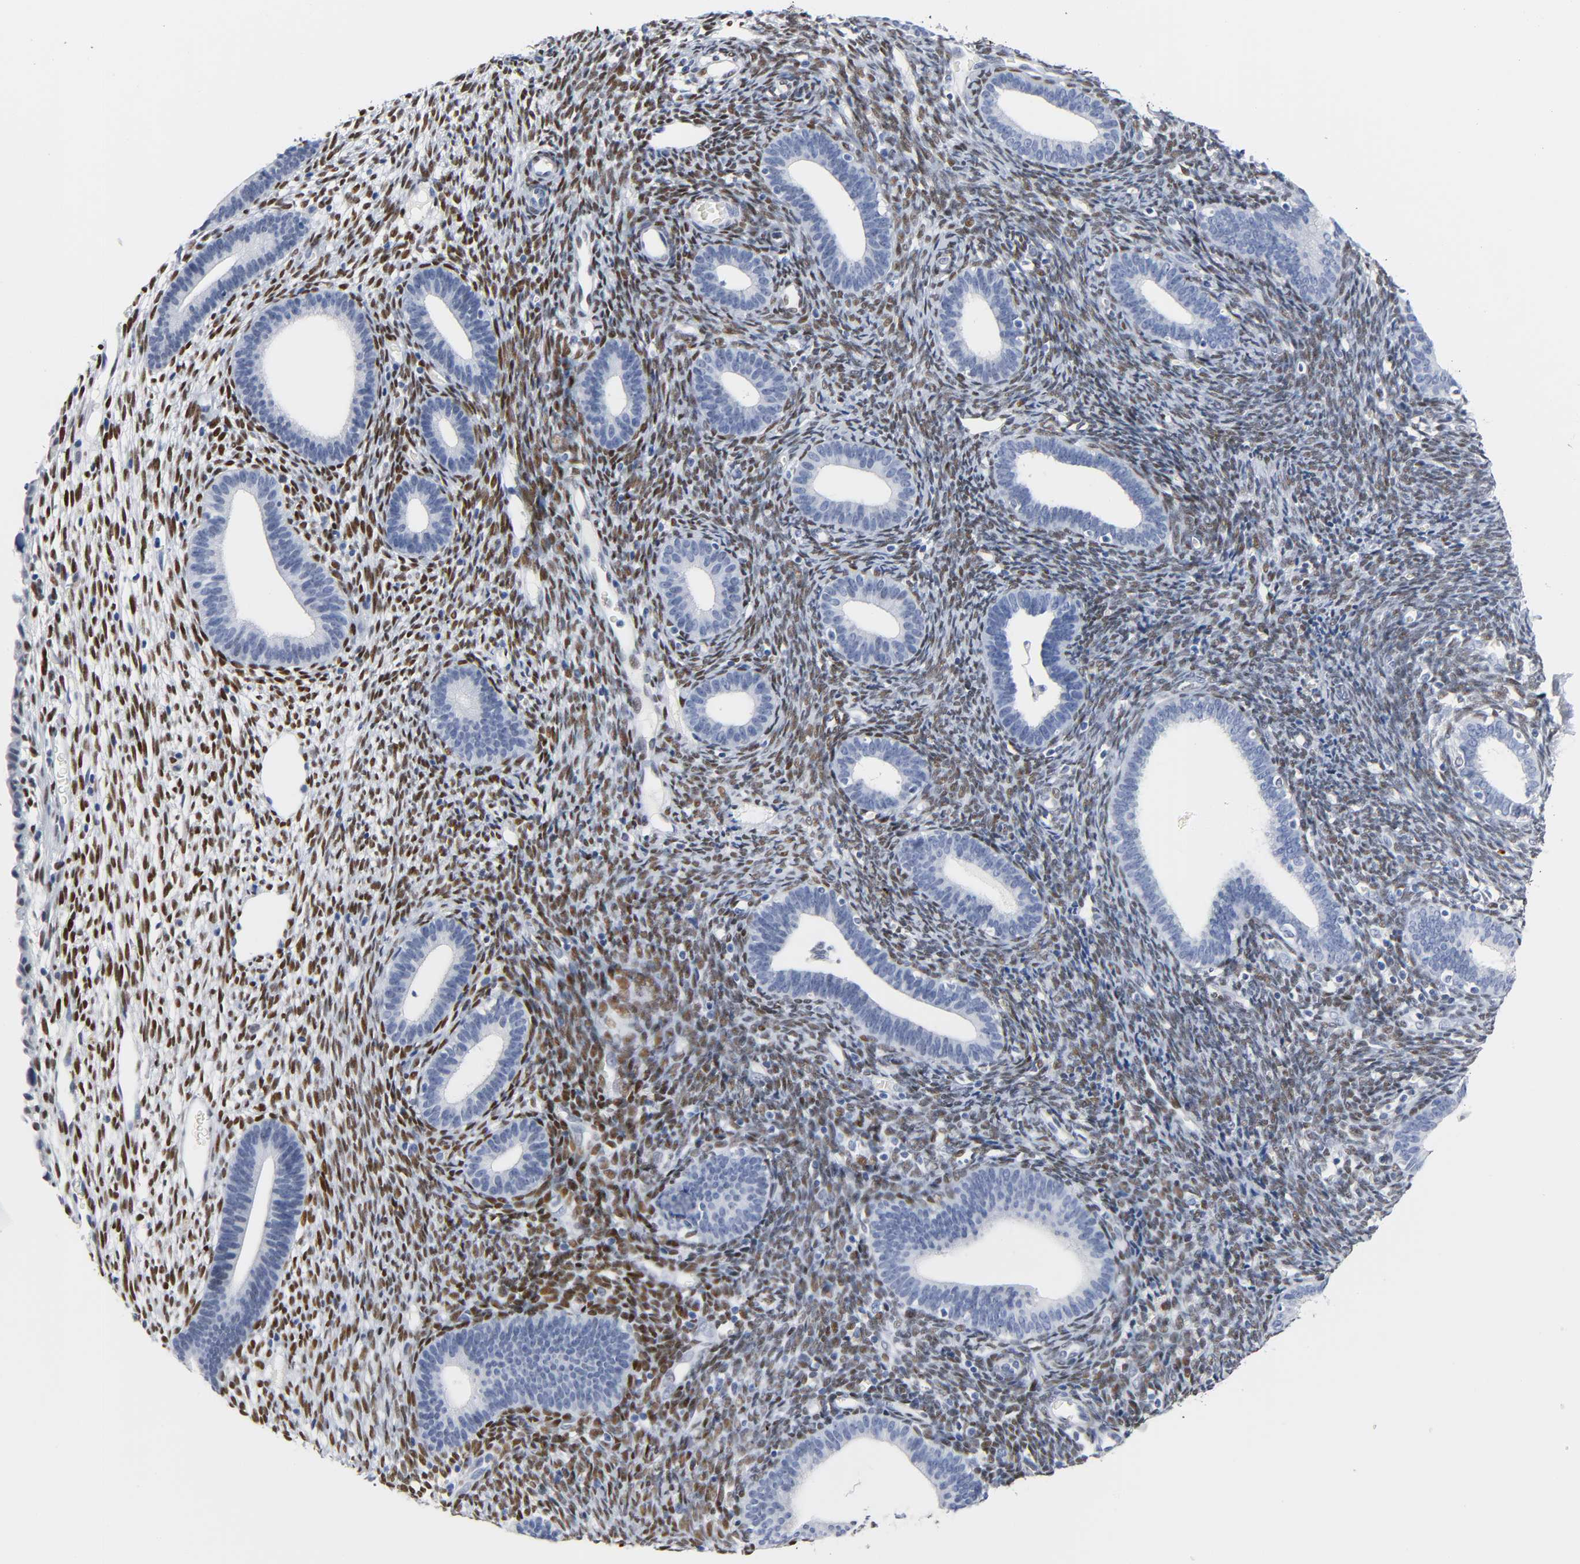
{"staining": {"intensity": "moderate", "quantity": "25%-75%", "location": "nuclear"}, "tissue": "endometrium", "cell_type": "Cells in endometrial stroma", "image_type": "normal", "snomed": [{"axis": "morphology", "description": "Normal tissue, NOS"}, {"axis": "topography", "description": "Endometrium"}], "caption": "DAB (3,3'-diaminobenzidine) immunohistochemical staining of normal human endometrium displays moderate nuclear protein expression in approximately 25%-75% of cells in endometrial stroma. The staining was performed using DAB (3,3'-diaminobenzidine) to visualize the protein expression in brown, while the nuclei were stained in blue with hematoxylin (Magnification: 20x).", "gene": "NAB2", "patient": {"sex": "female", "age": 57}}